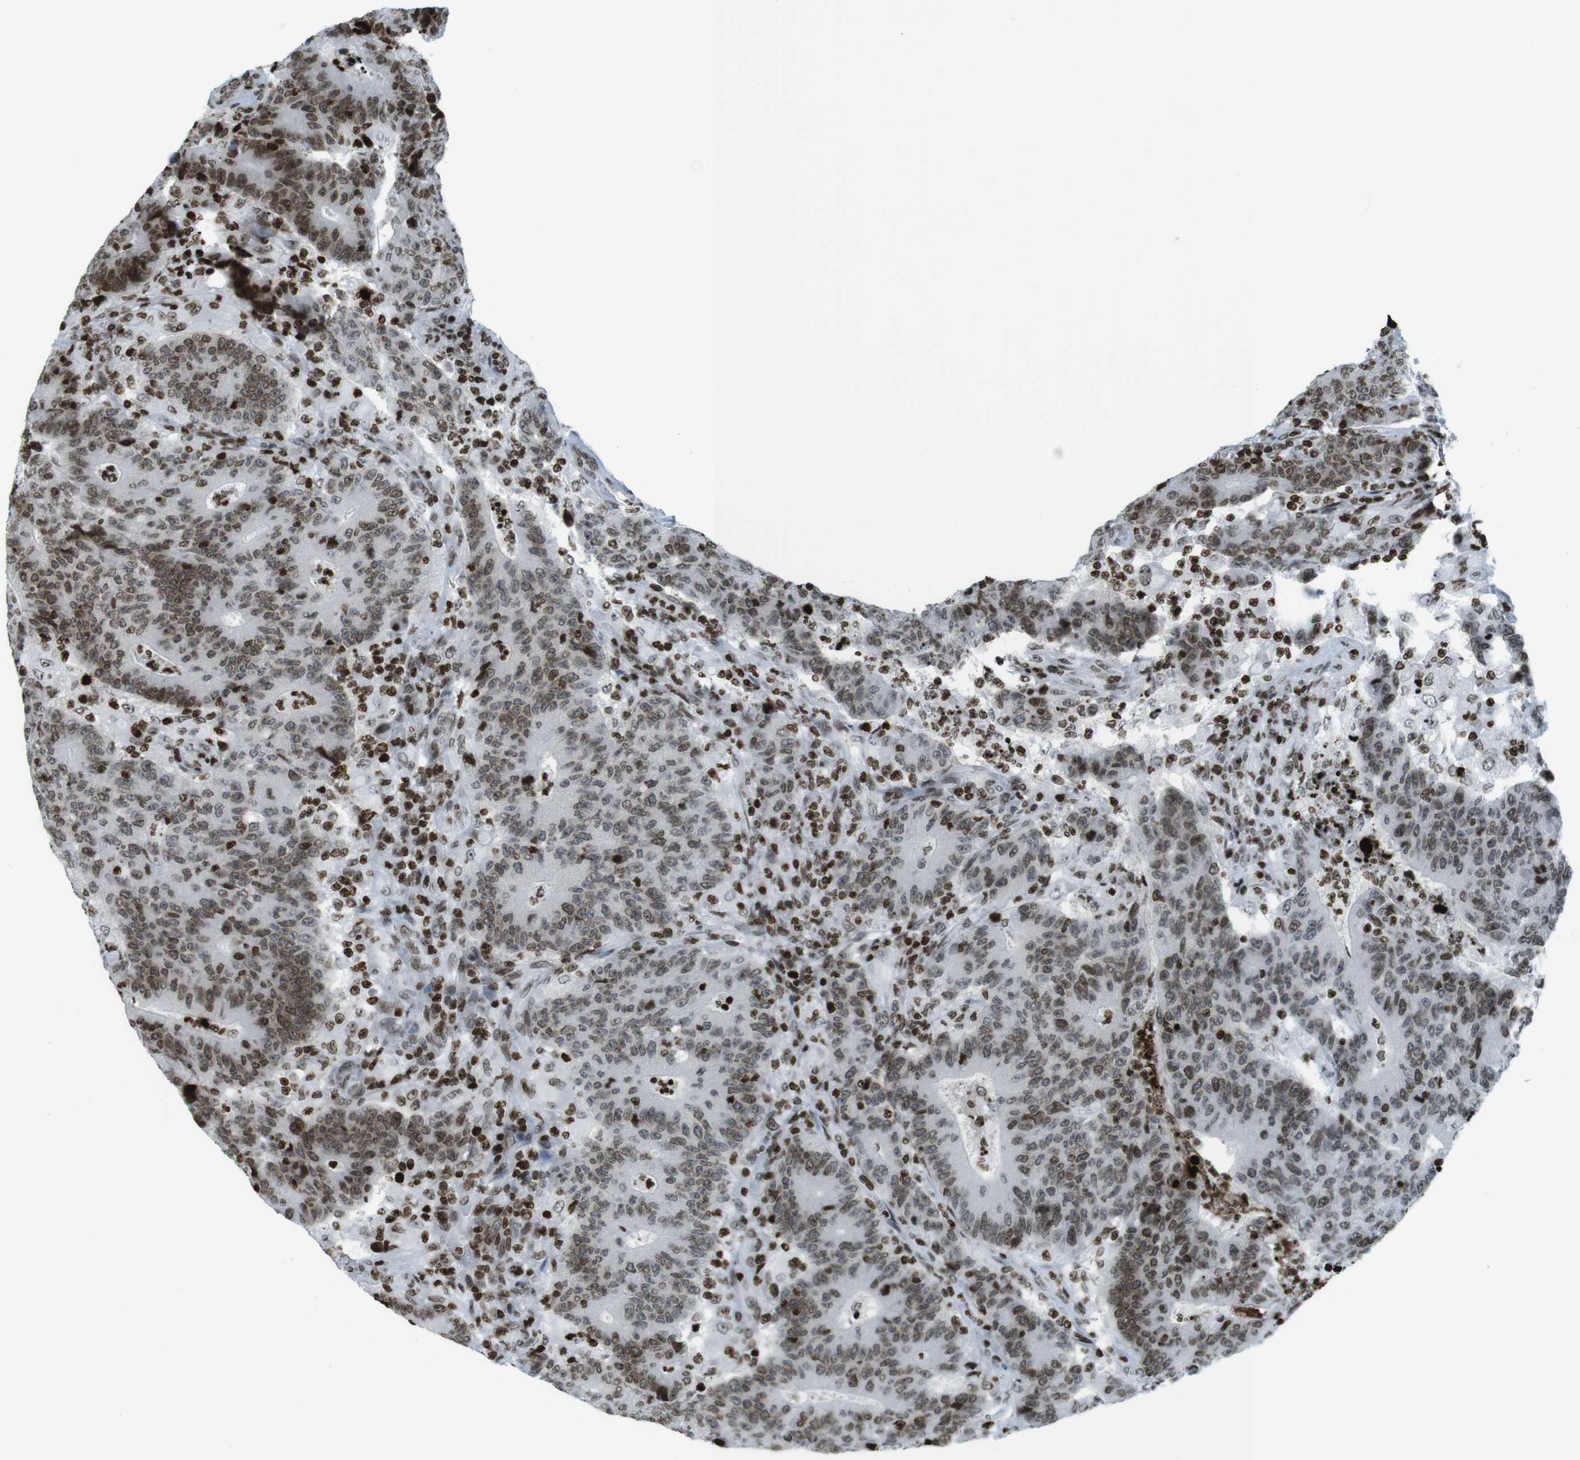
{"staining": {"intensity": "moderate", "quantity": ">75%", "location": "nuclear"}, "tissue": "colorectal cancer", "cell_type": "Tumor cells", "image_type": "cancer", "snomed": [{"axis": "morphology", "description": "Normal tissue, NOS"}, {"axis": "morphology", "description": "Adenocarcinoma, NOS"}, {"axis": "topography", "description": "Colon"}], "caption": "Colorectal adenocarcinoma tissue shows moderate nuclear positivity in about >75% of tumor cells", "gene": "H2AC8", "patient": {"sex": "female", "age": 75}}